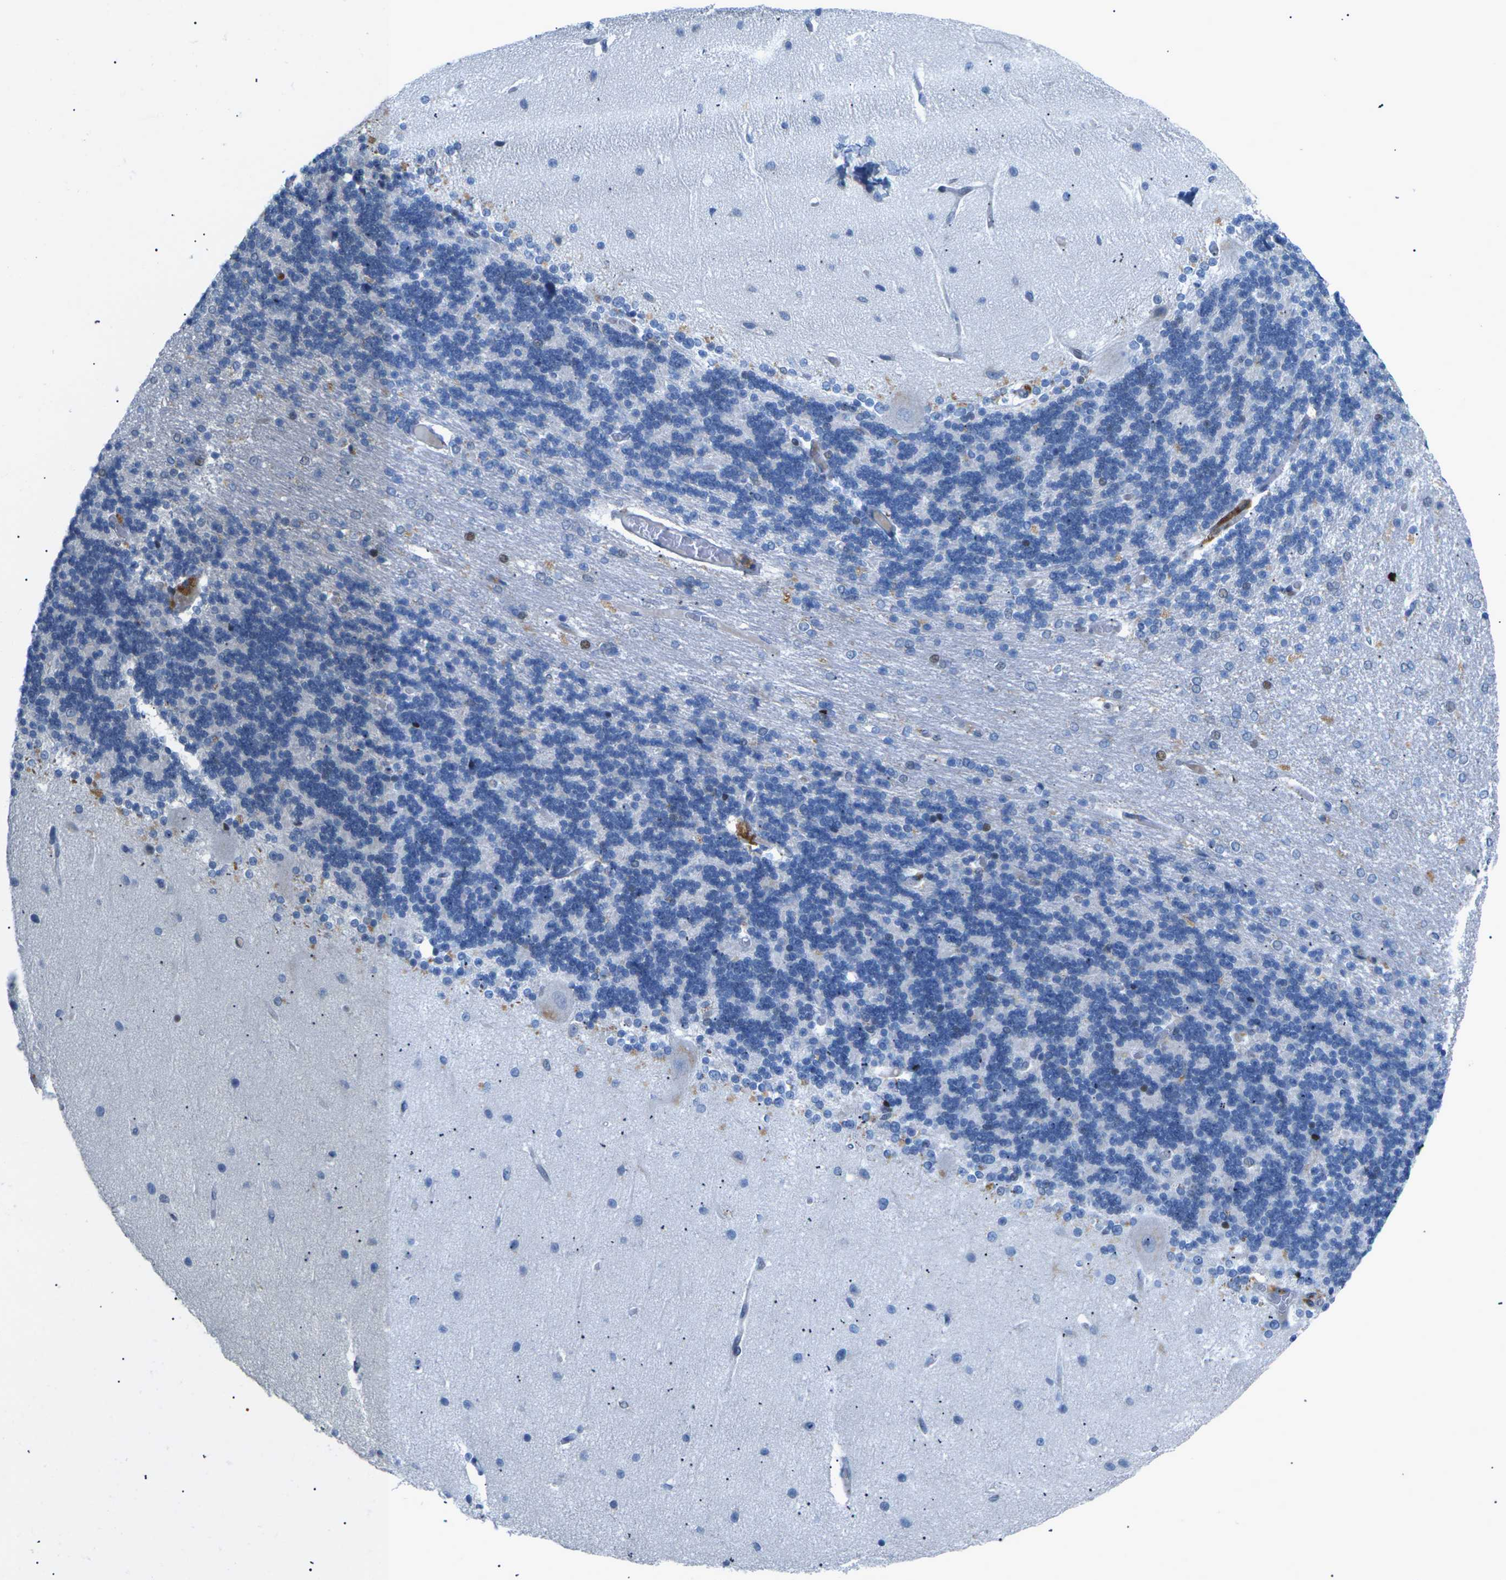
{"staining": {"intensity": "moderate", "quantity": "<25%", "location": "cytoplasmic/membranous,nuclear"}, "tissue": "cerebellum", "cell_type": "Cells in granular layer", "image_type": "normal", "snomed": [{"axis": "morphology", "description": "Normal tissue, NOS"}, {"axis": "topography", "description": "Cerebellum"}], "caption": "Immunohistochemical staining of normal cerebellum reveals low levels of moderate cytoplasmic/membranous,nuclear staining in about <25% of cells in granular layer.", "gene": "RPS6KA3", "patient": {"sex": "female", "age": 54}}